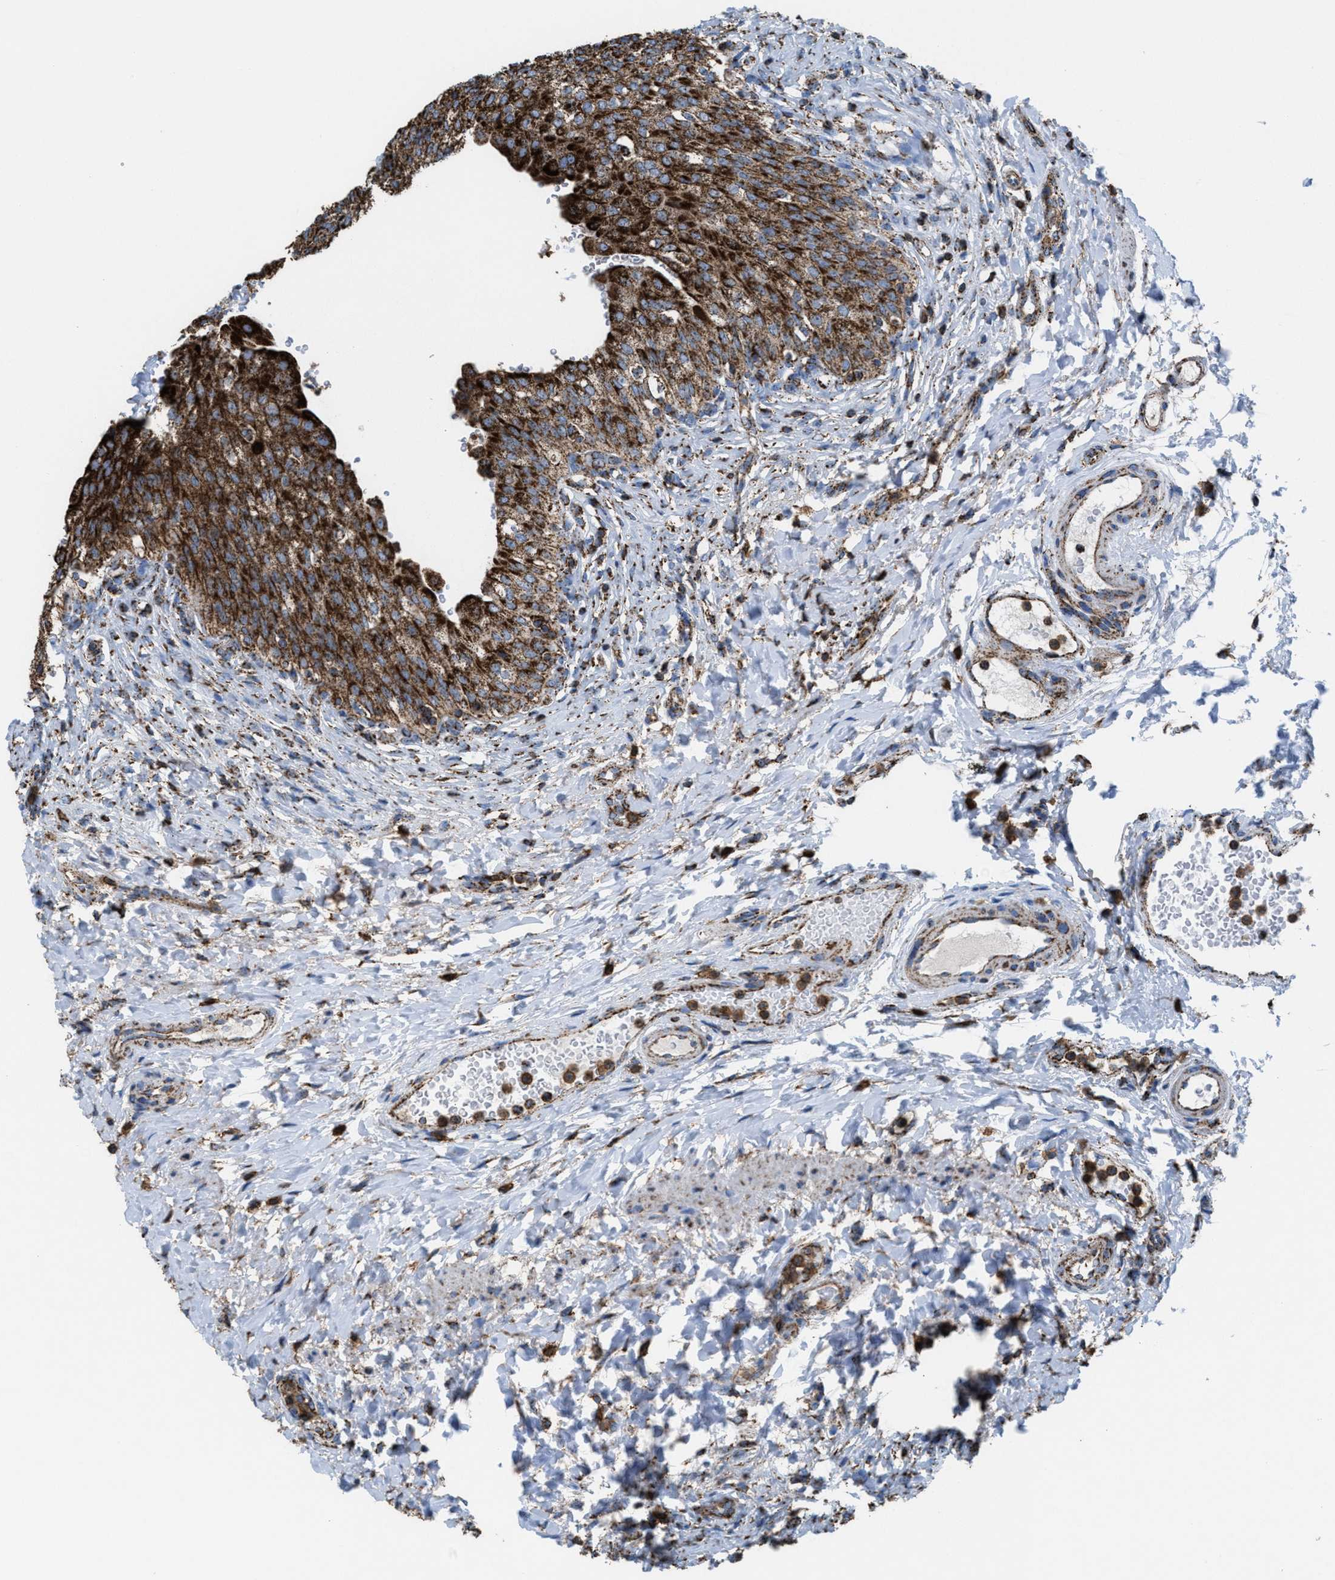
{"staining": {"intensity": "strong", "quantity": ">75%", "location": "cytoplasmic/membranous"}, "tissue": "urinary bladder", "cell_type": "Urothelial cells", "image_type": "normal", "snomed": [{"axis": "morphology", "description": "Urothelial carcinoma, High grade"}, {"axis": "topography", "description": "Urinary bladder"}], "caption": "Urothelial cells display high levels of strong cytoplasmic/membranous staining in about >75% of cells in benign urinary bladder. (brown staining indicates protein expression, while blue staining denotes nuclei).", "gene": "ECHS1", "patient": {"sex": "male", "age": 46}}